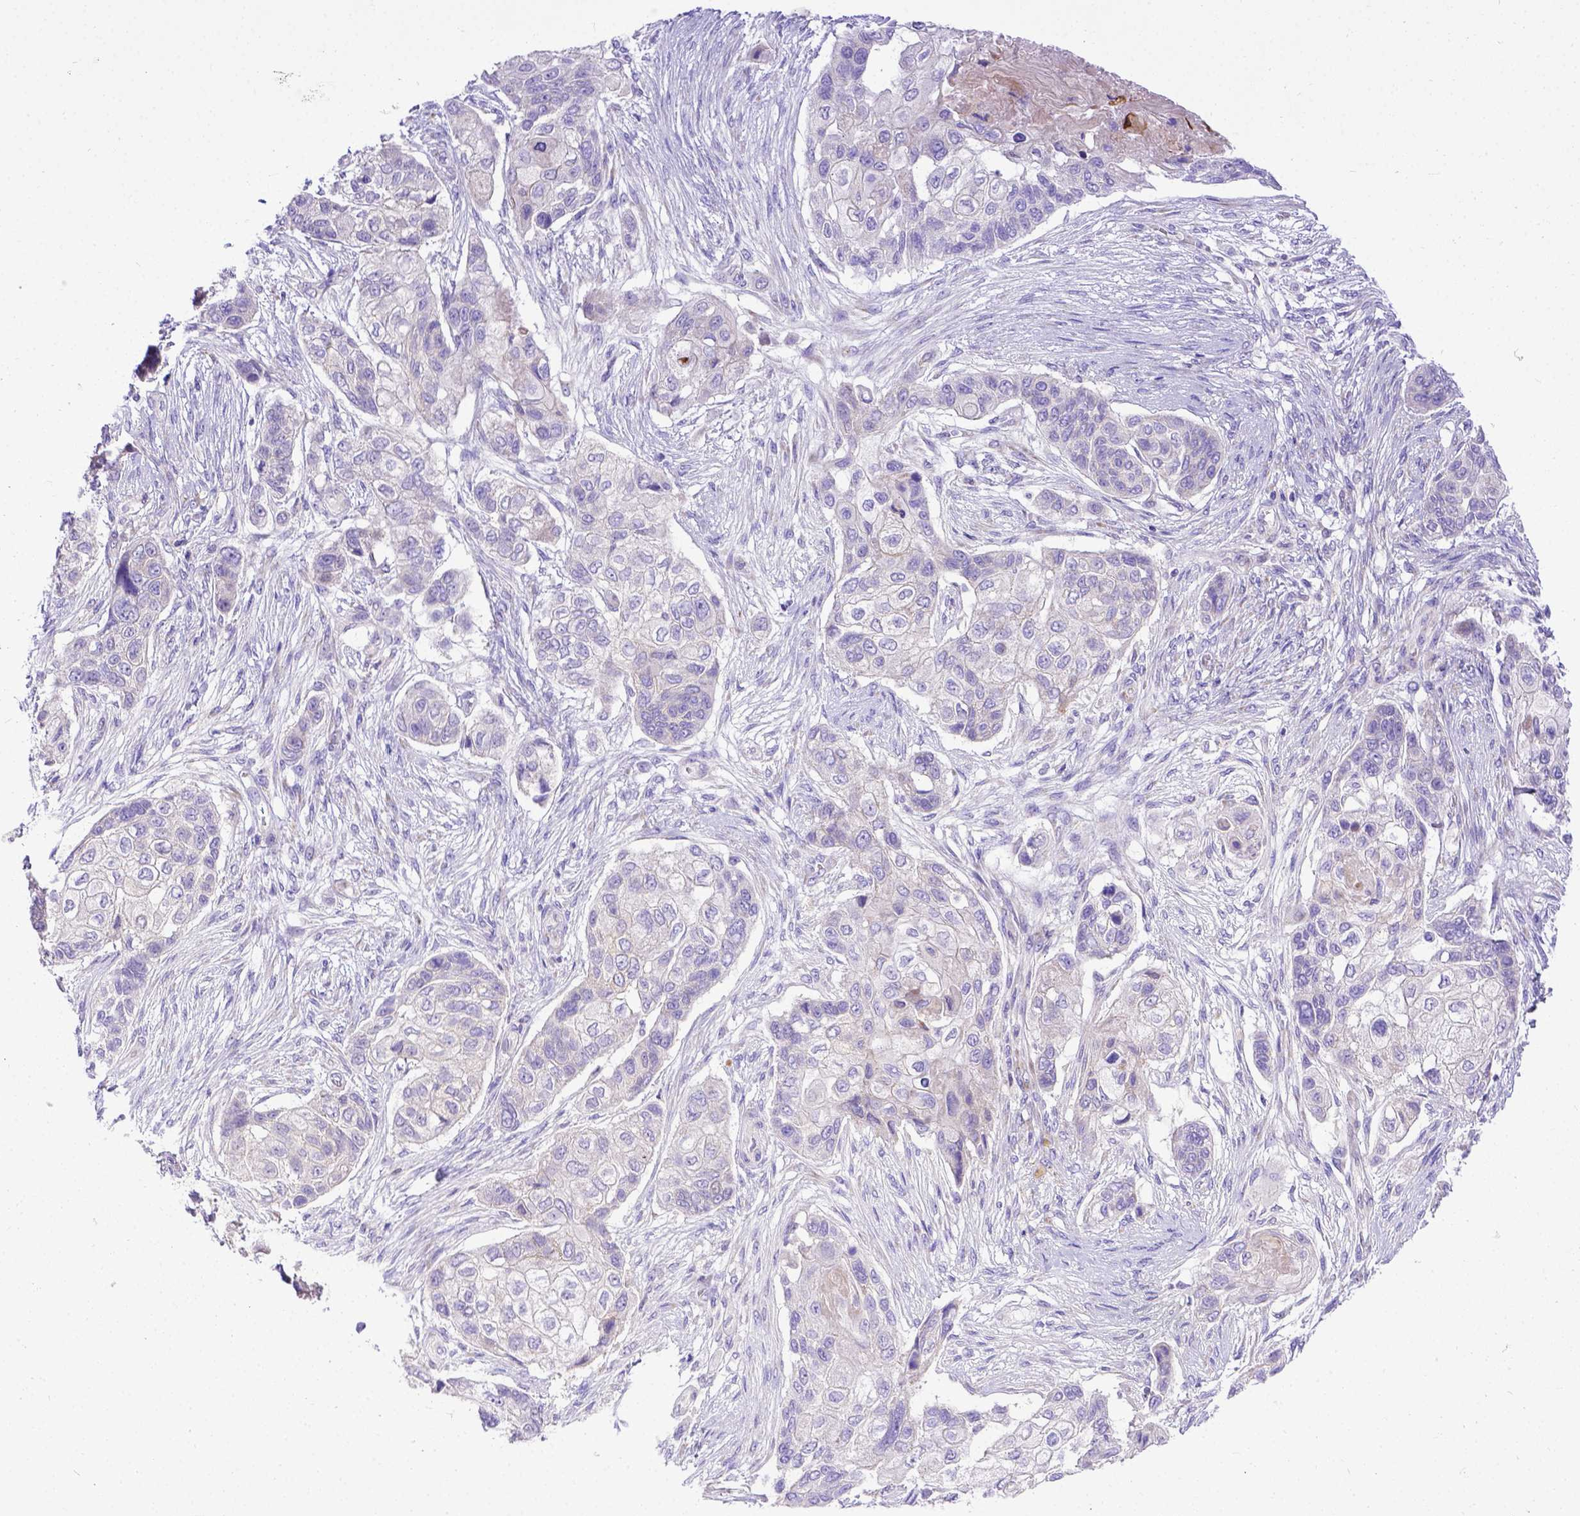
{"staining": {"intensity": "negative", "quantity": "none", "location": "none"}, "tissue": "lung cancer", "cell_type": "Tumor cells", "image_type": "cancer", "snomed": [{"axis": "morphology", "description": "Squamous cell carcinoma, NOS"}, {"axis": "topography", "description": "Lung"}], "caption": "A histopathology image of human squamous cell carcinoma (lung) is negative for staining in tumor cells. (DAB IHC with hematoxylin counter stain).", "gene": "CFAP300", "patient": {"sex": "male", "age": 69}}